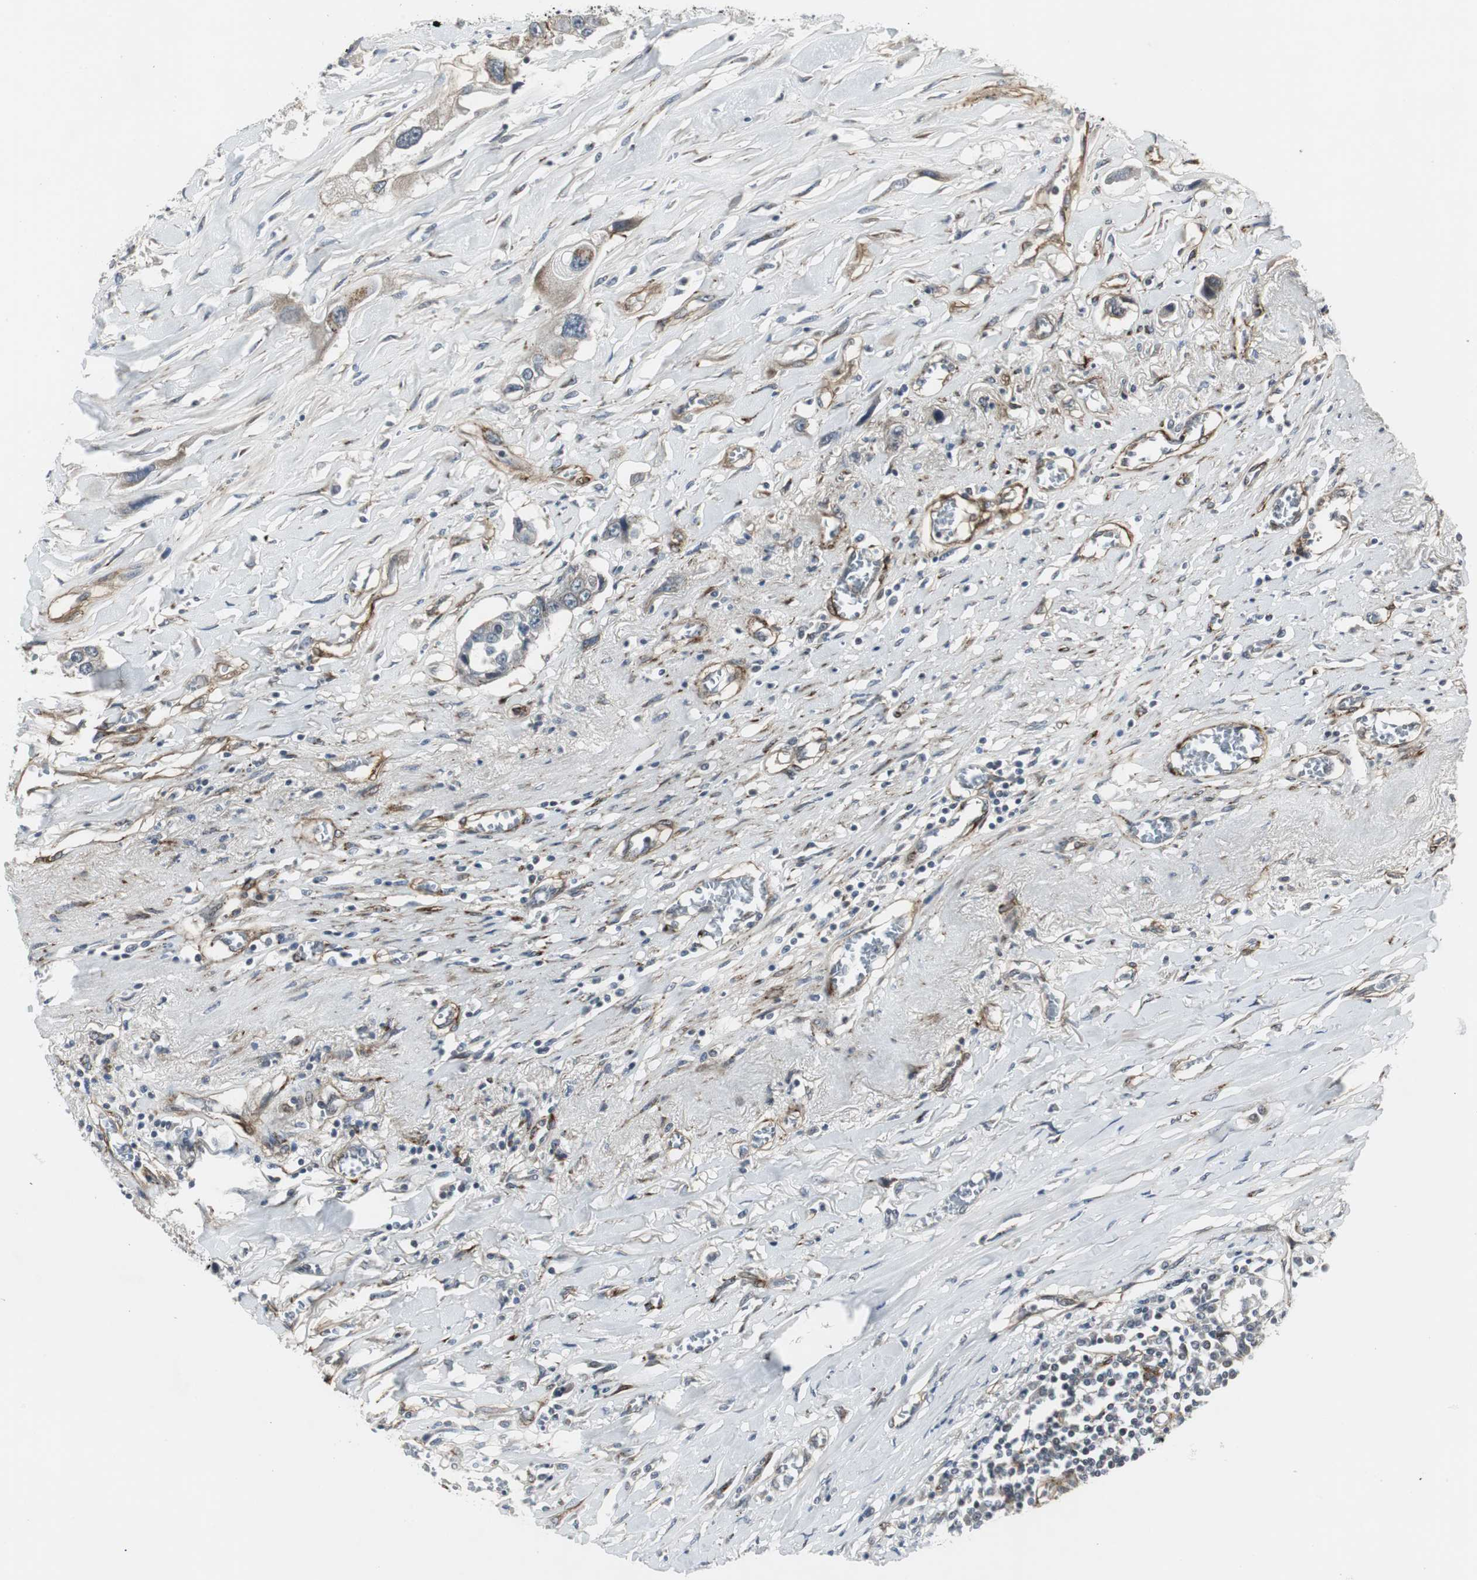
{"staining": {"intensity": "weak", "quantity": "<25%", "location": "cytoplasmic/membranous"}, "tissue": "lung cancer", "cell_type": "Tumor cells", "image_type": "cancer", "snomed": [{"axis": "morphology", "description": "Squamous cell carcinoma, NOS"}, {"axis": "topography", "description": "Lung"}], "caption": "Immunohistochemistry (IHC) of lung cancer shows no positivity in tumor cells.", "gene": "SCYL3", "patient": {"sex": "male", "age": 71}}